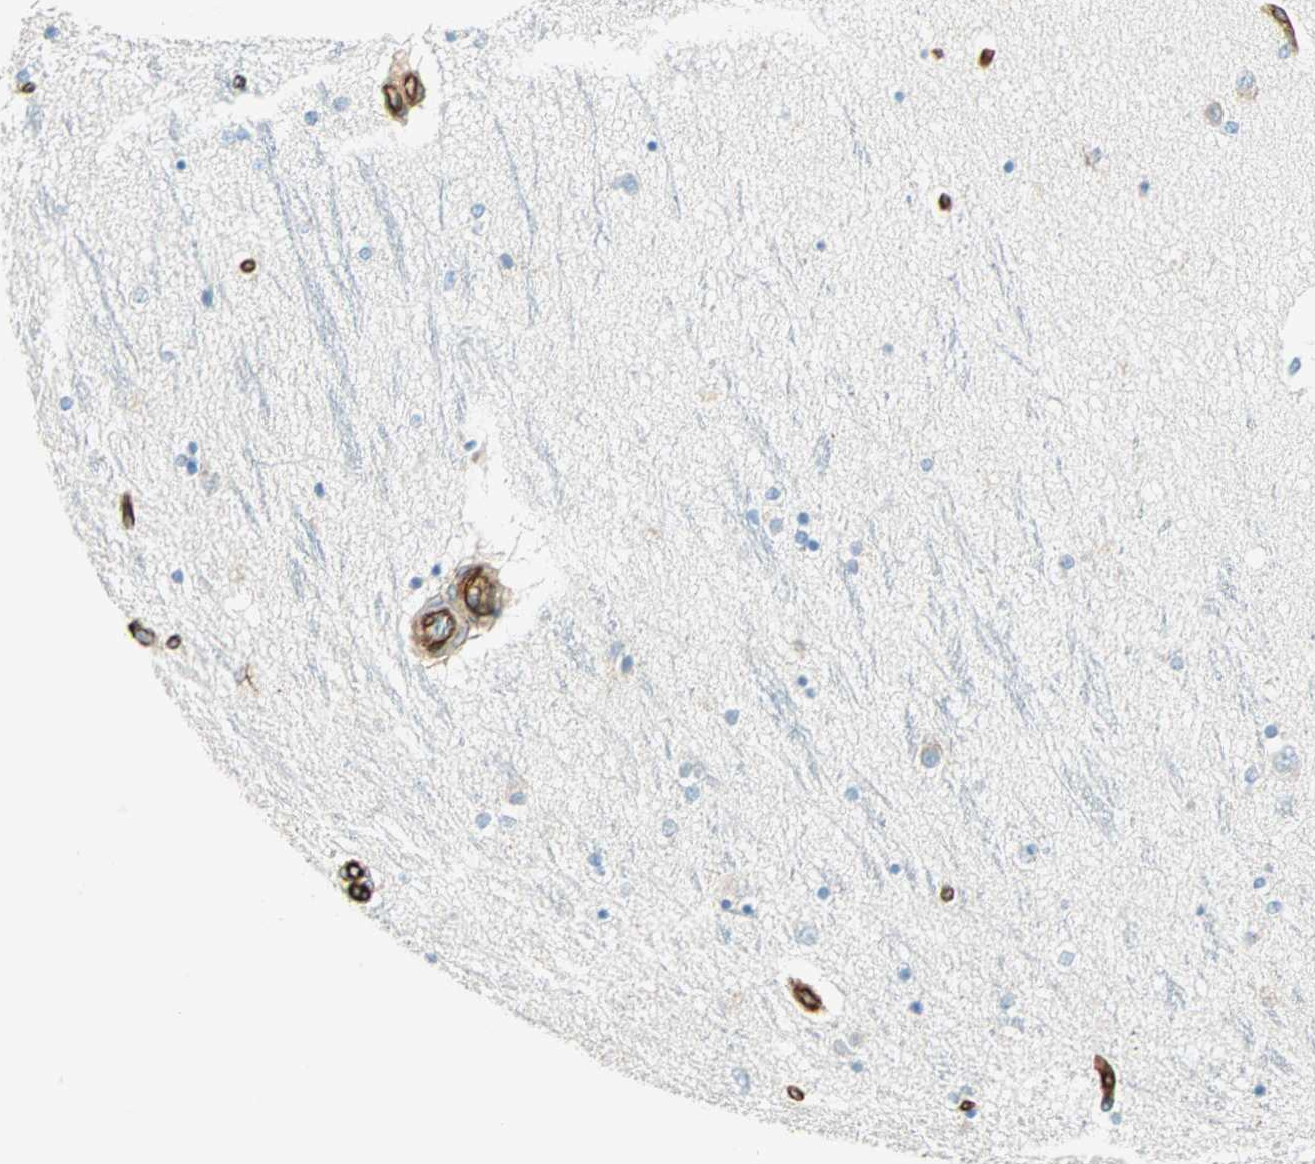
{"staining": {"intensity": "negative", "quantity": "none", "location": "none"}, "tissue": "hippocampus", "cell_type": "Glial cells", "image_type": "normal", "snomed": [{"axis": "morphology", "description": "Normal tissue, NOS"}, {"axis": "topography", "description": "Hippocampus"}], "caption": "The micrograph reveals no staining of glial cells in unremarkable hippocampus. (DAB (3,3'-diaminobenzidine) immunohistochemistry visualized using brightfield microscopy, high magnification).", "gene": "NES", "patient": {"sex": "female", "age": 54}}